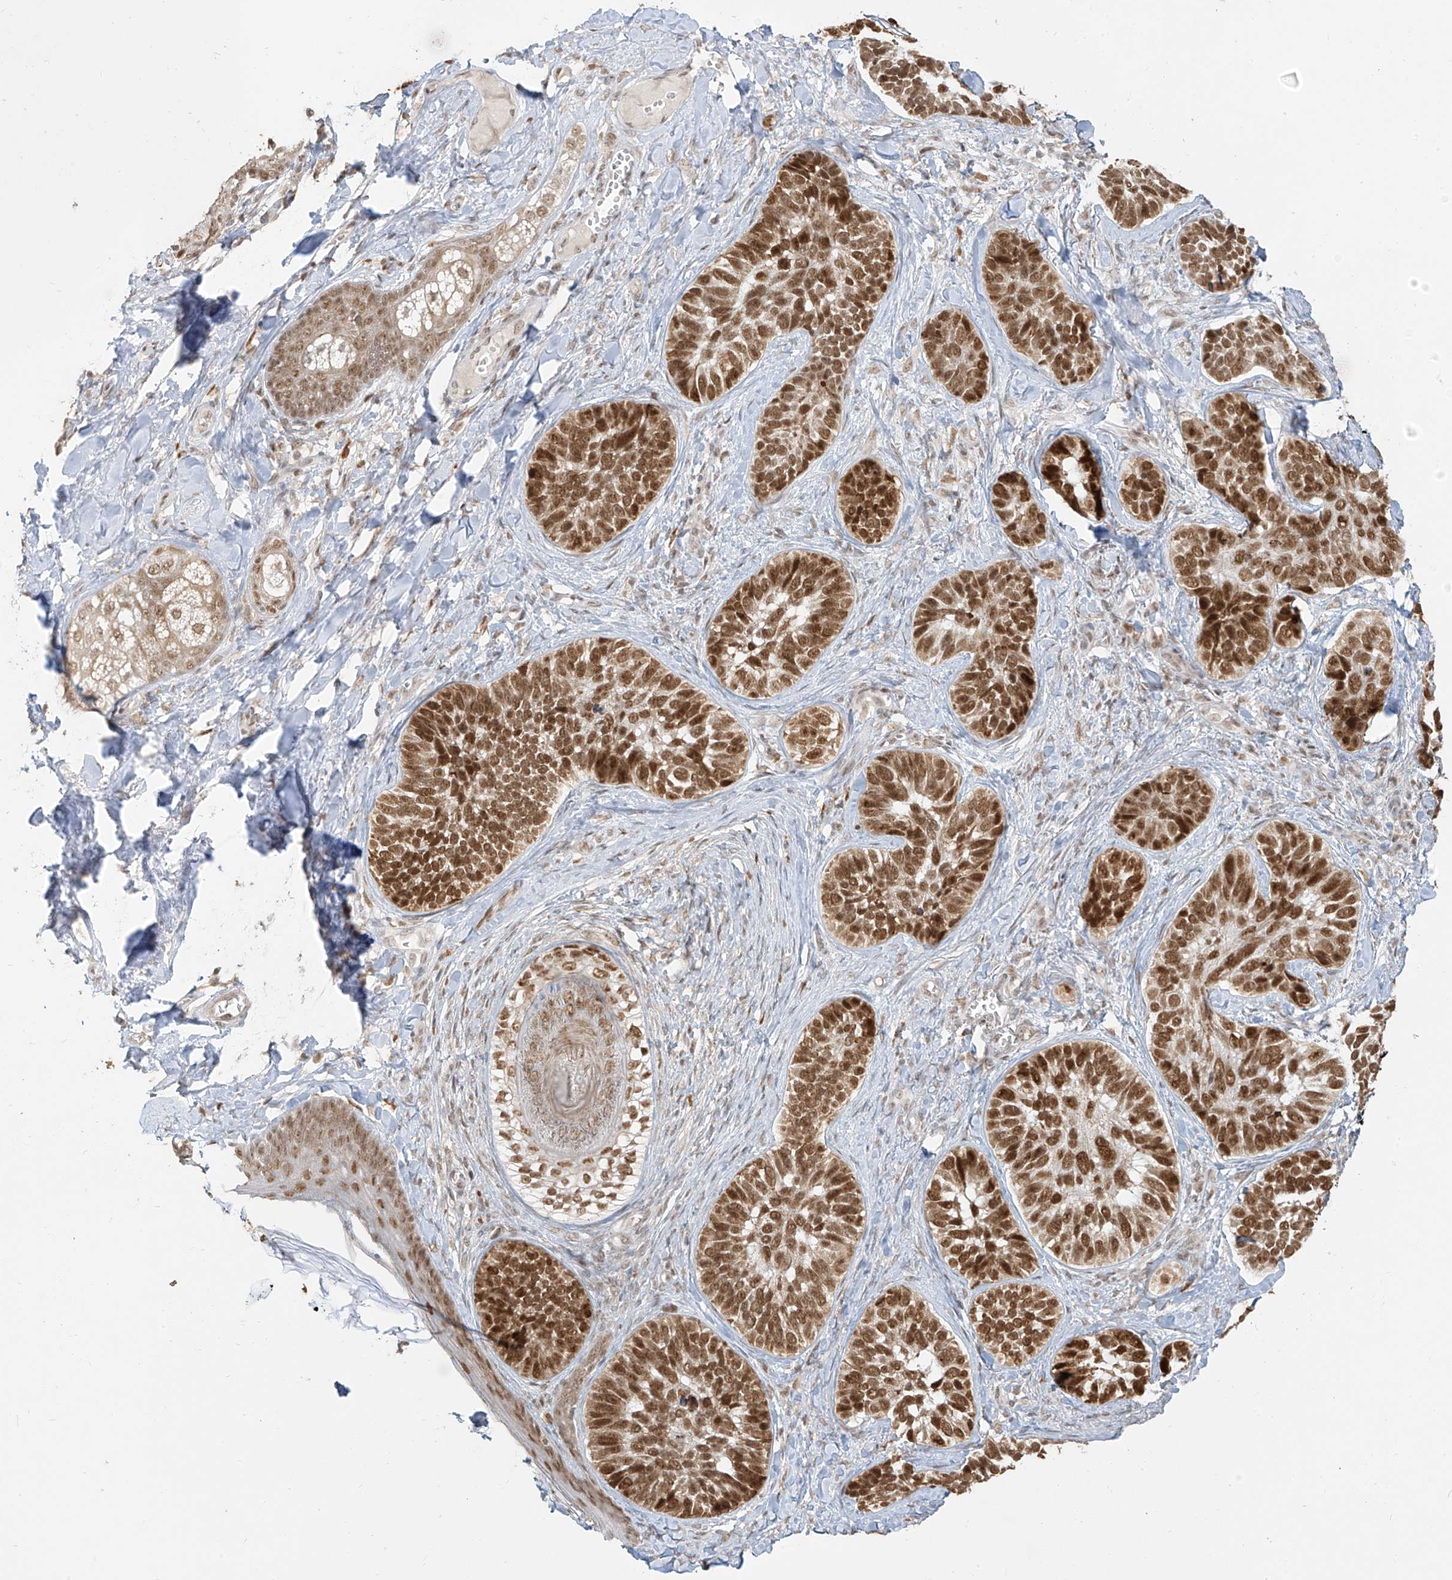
{"staining": {"intensity": "strong", "quantity": ">75%", "location": "nuclear"}, "tissue": "skin cancer", "cell_type": "Tumor cells", "image_type": "cancer", "snomed": [{"axis": "morphology", "description": "Basal cell carcinoma"}, {"axis": "topography", "description": "Skin"}], "caption": "Strong nuclear staining for a protein is identified in approximately >75% of tumor cells of skin basal cell carcinoma using IHC.", "gene": "ZMYM2", "patient": {"sex": "male", "age": 62}}